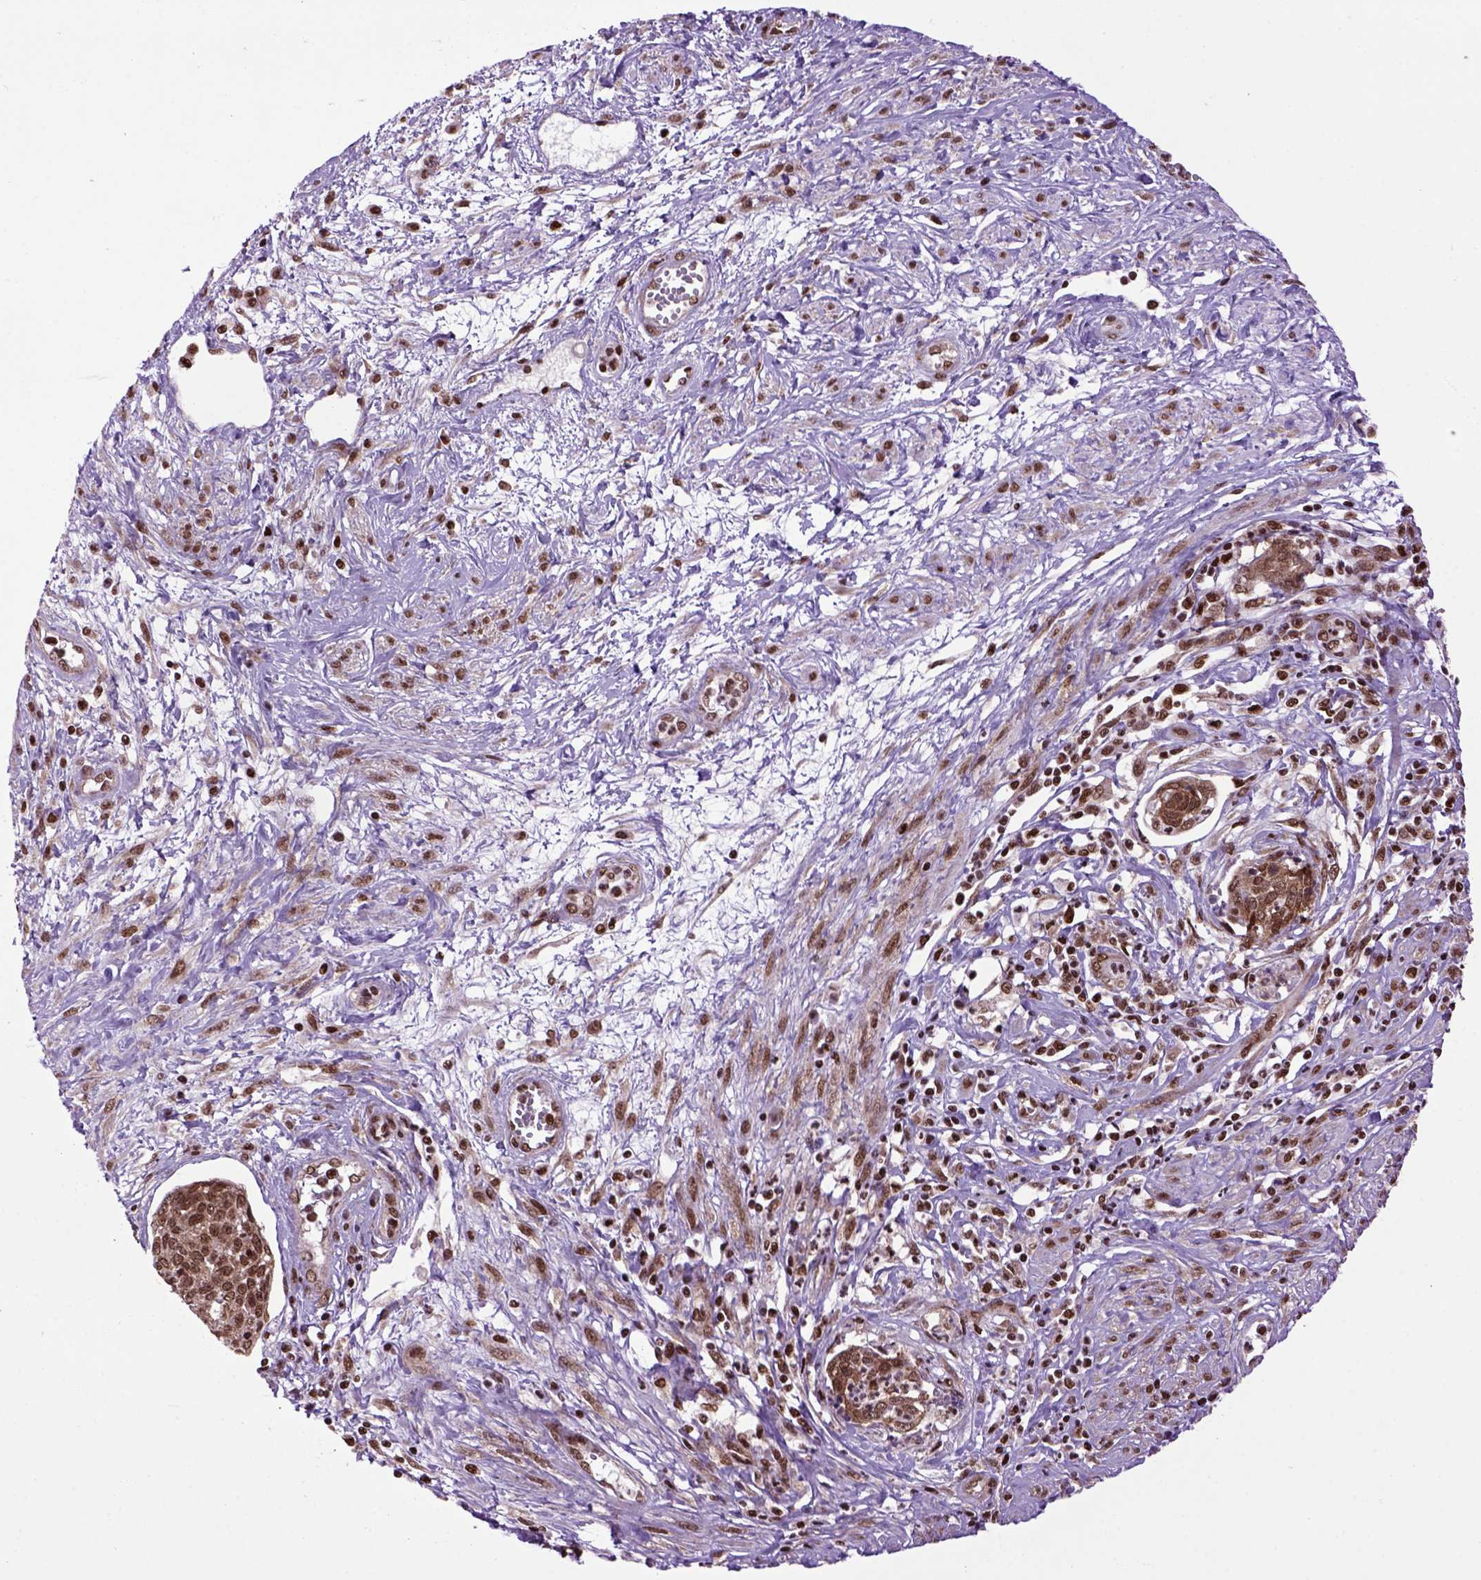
{"staining": {"intensity": "strong", "quantity": ">75%", "location": "cytoplasmic/membranous,nuclear"}, "tissue": "cervical cancer", "cell_type": "Tumor cells", "image_type": "cancer", "snomed": [{"axis": "morphology", "description": "Squamous cell carcinoma, NOS"}, {"axis": "topography", "description": "Cervix"}], "caption": "Tumor cells demonstrate high levels of strong cytoplasmic/membranous and nuclear staining in about >75% of cells in cervical cancer.", "gene": "CELF1", "patient": {"sex": "female", "age": 34}}